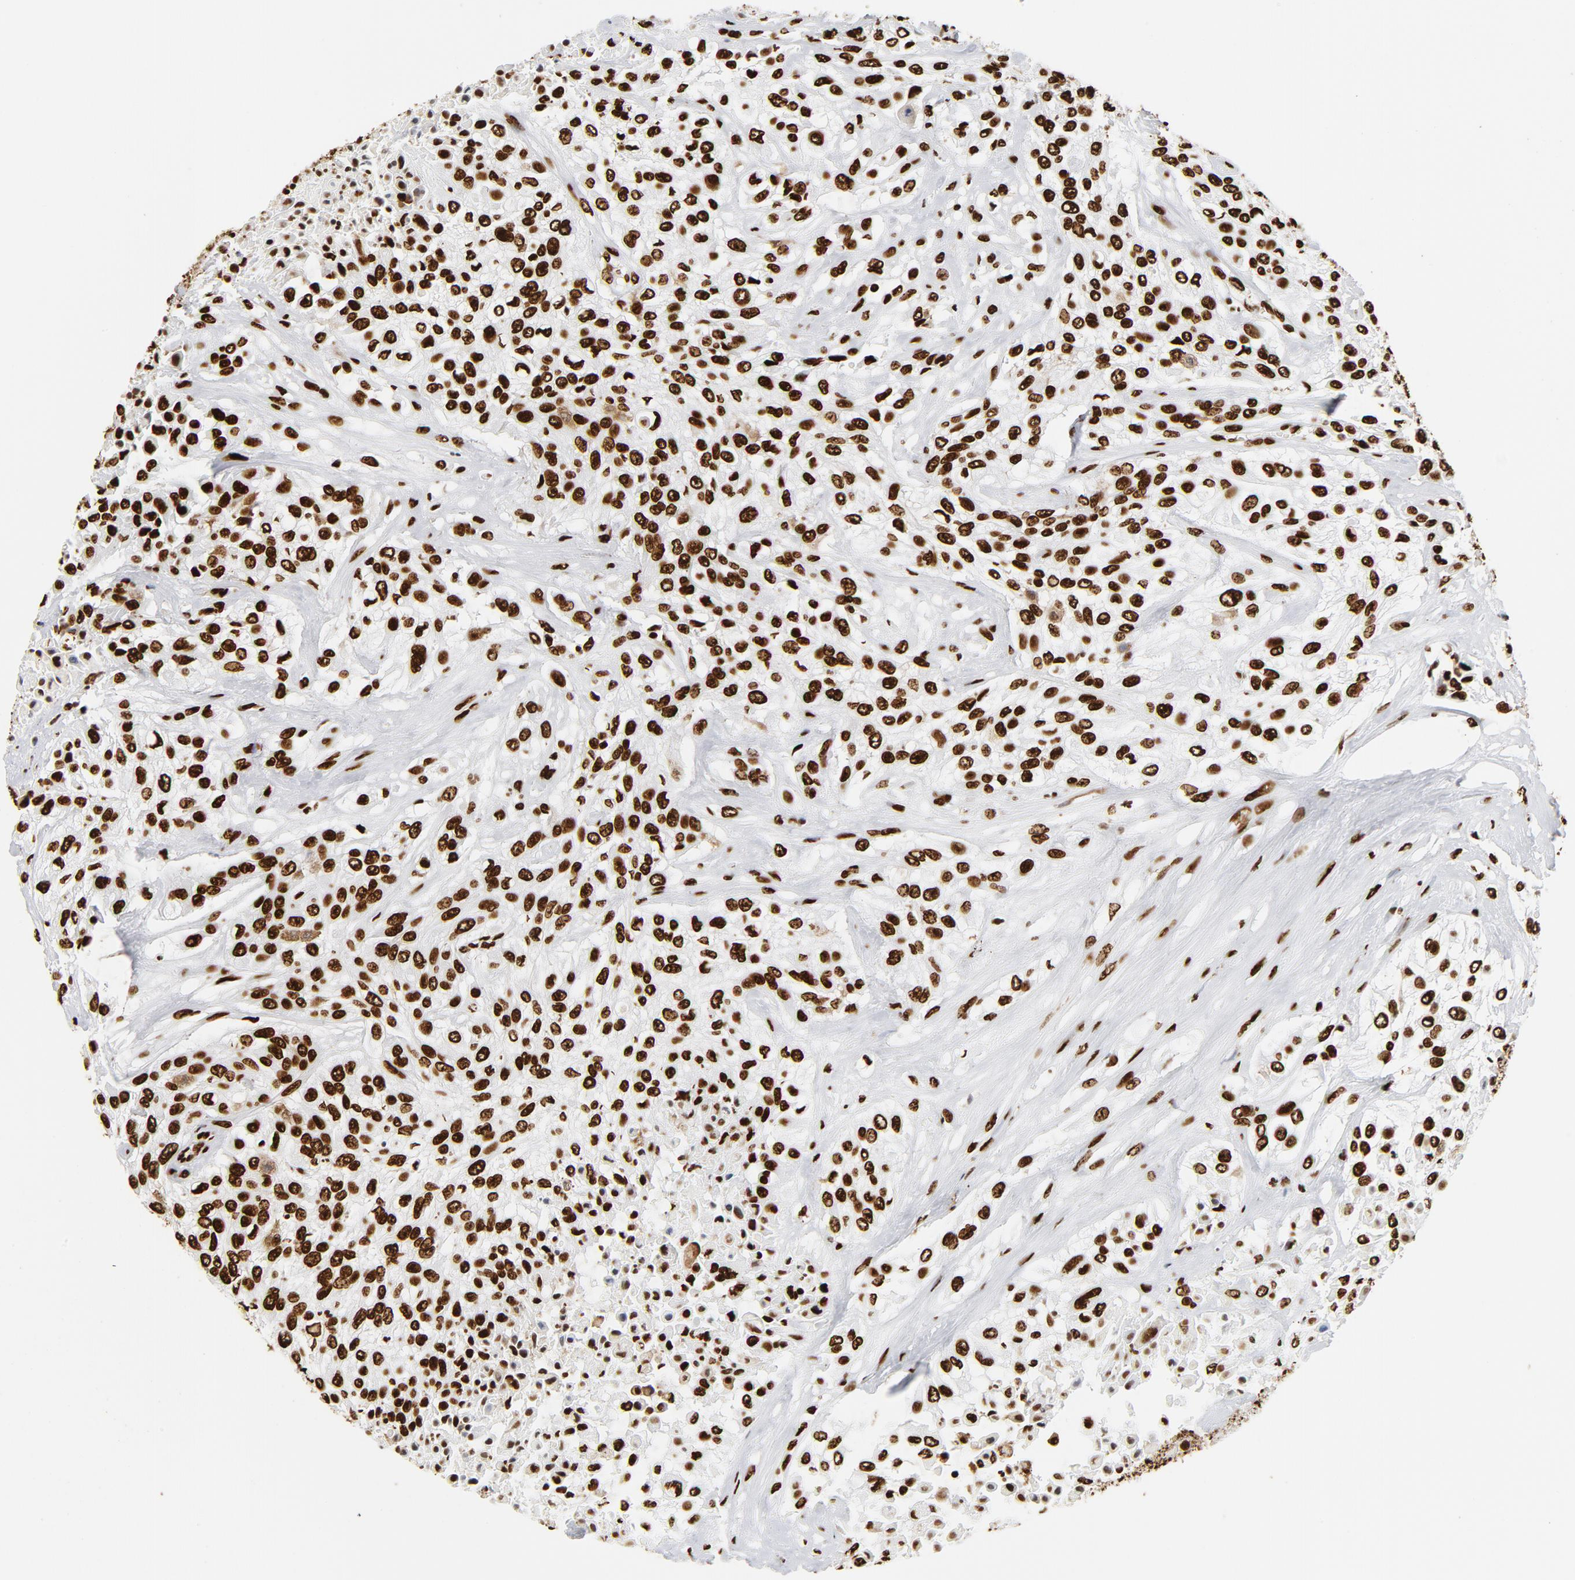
{"staining": {"intensity": "strong", "quantity": ">75%", "location": "nuclear"}, "tissue": "urothelial cancer", "cell_type": "Tumor cells", "image_type": "cancer", "snomed": [{"axis": "morphology", "description": "Urothelial carcinoma, High grade"}, {"axis": "topography", "description": "Urinary bladder"}], "caption": "IHC (DAB) staining of human urothelial cancer displays strong nuclear protein positivity in about >75% of tumor cells. The staining was performed using DAB to visualize the protein expression in brown, while the nuclei were stained in blue with hematoxylin (Magnification: 20x).", "gene": "XRCC6", "patient": {"sex": "male", "age": 57}}